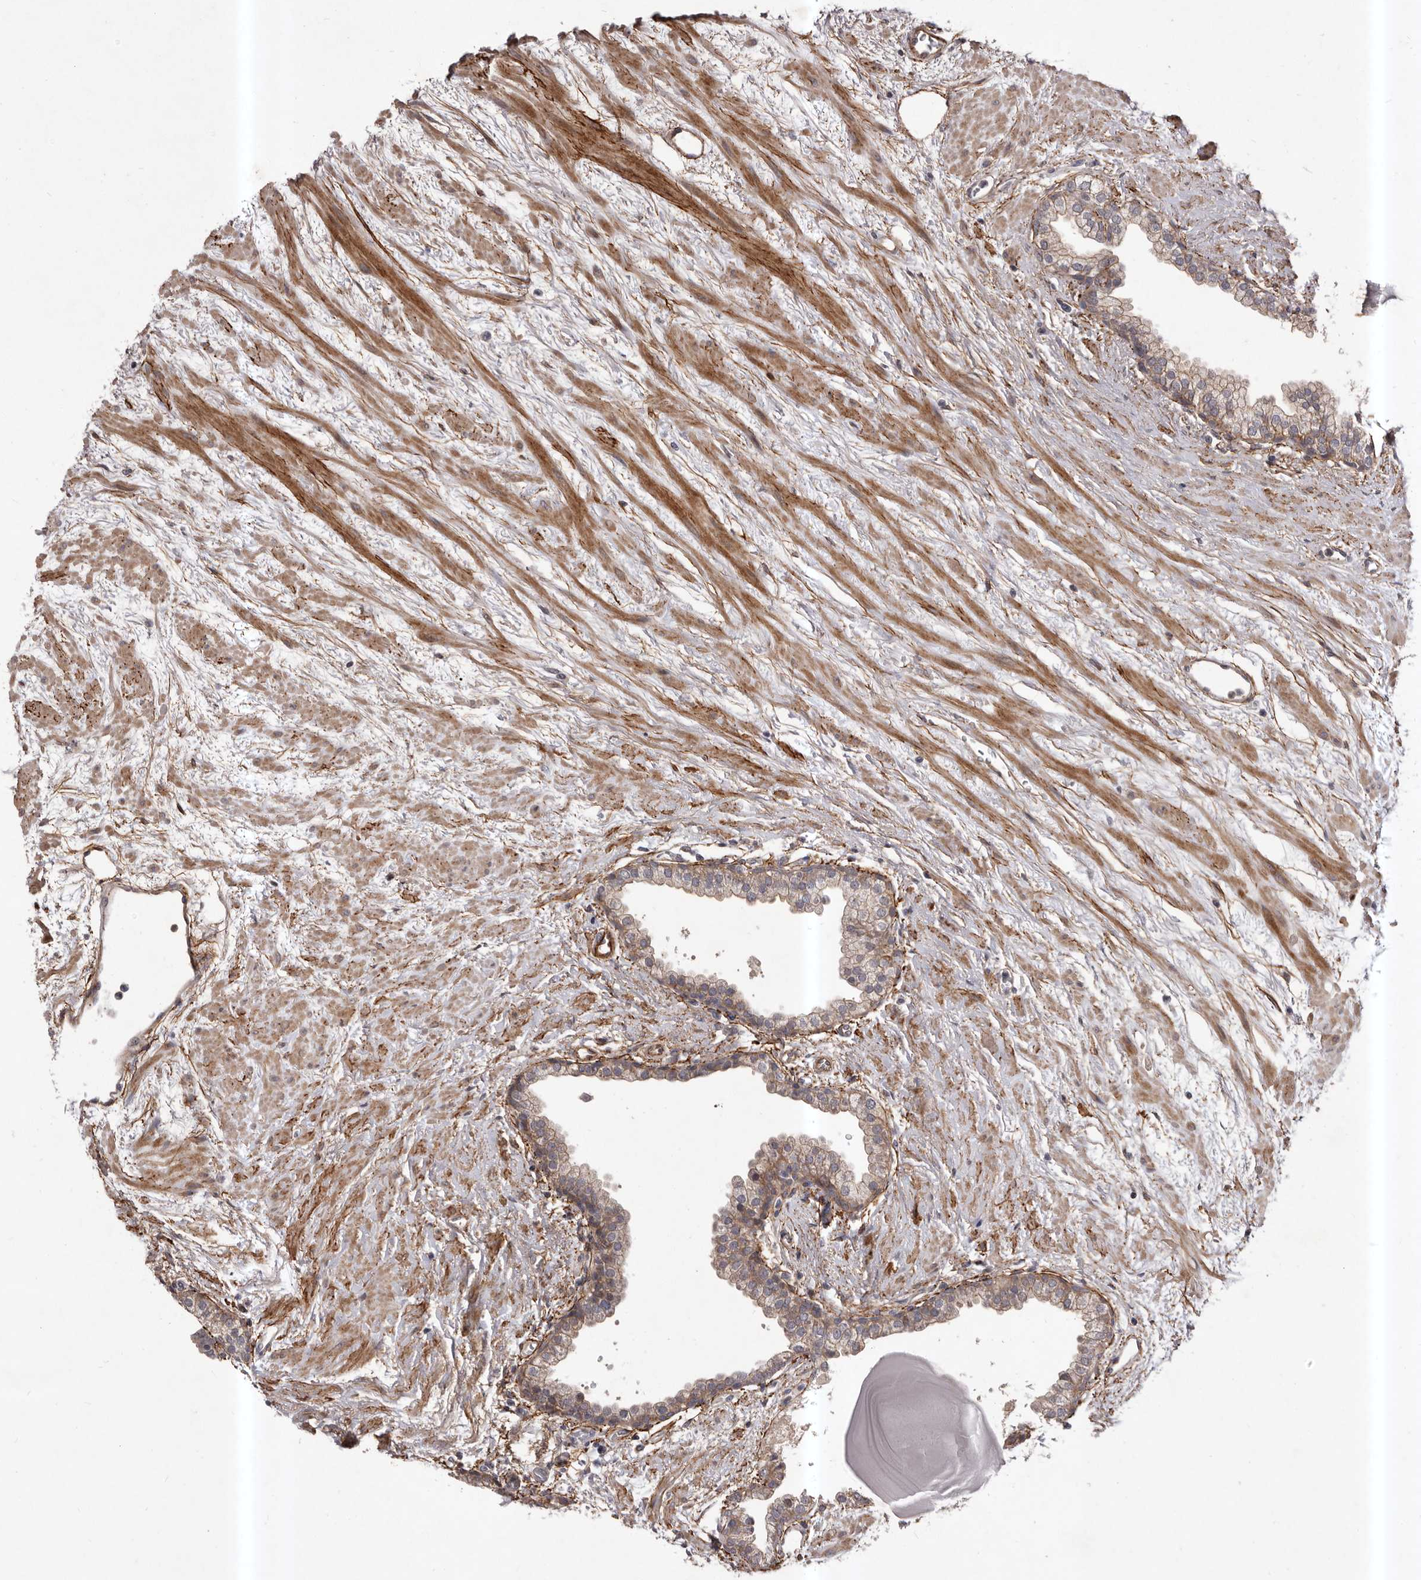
{"staining": {"intensity": "weak", "quantity": "25%-75%", "location": "cytoplasmic/membranous"}, "tissue": "prostate", "cell_type": "Glandular cells", "image_type": "normal", "snomed": [{"axis": "morphology", "description": "Normal tissue, NOS"}, {"axis": "topography", "description": "Prostate"}], "caption": "Immunohistochemistry (IHC) staining of normal prostate, which shows low levels of weak cytoplasmic/membranous expression in approximately 25%-75% of glandular cells indicating weak cytoplasmic/membranous protein staining. The staining was performed using DAB (brown) for protein detection and nuclei were counterstained in hematoxylin (blue).", "gene": "HBS1L", "patient": {"sex": "male", "age": 48}}